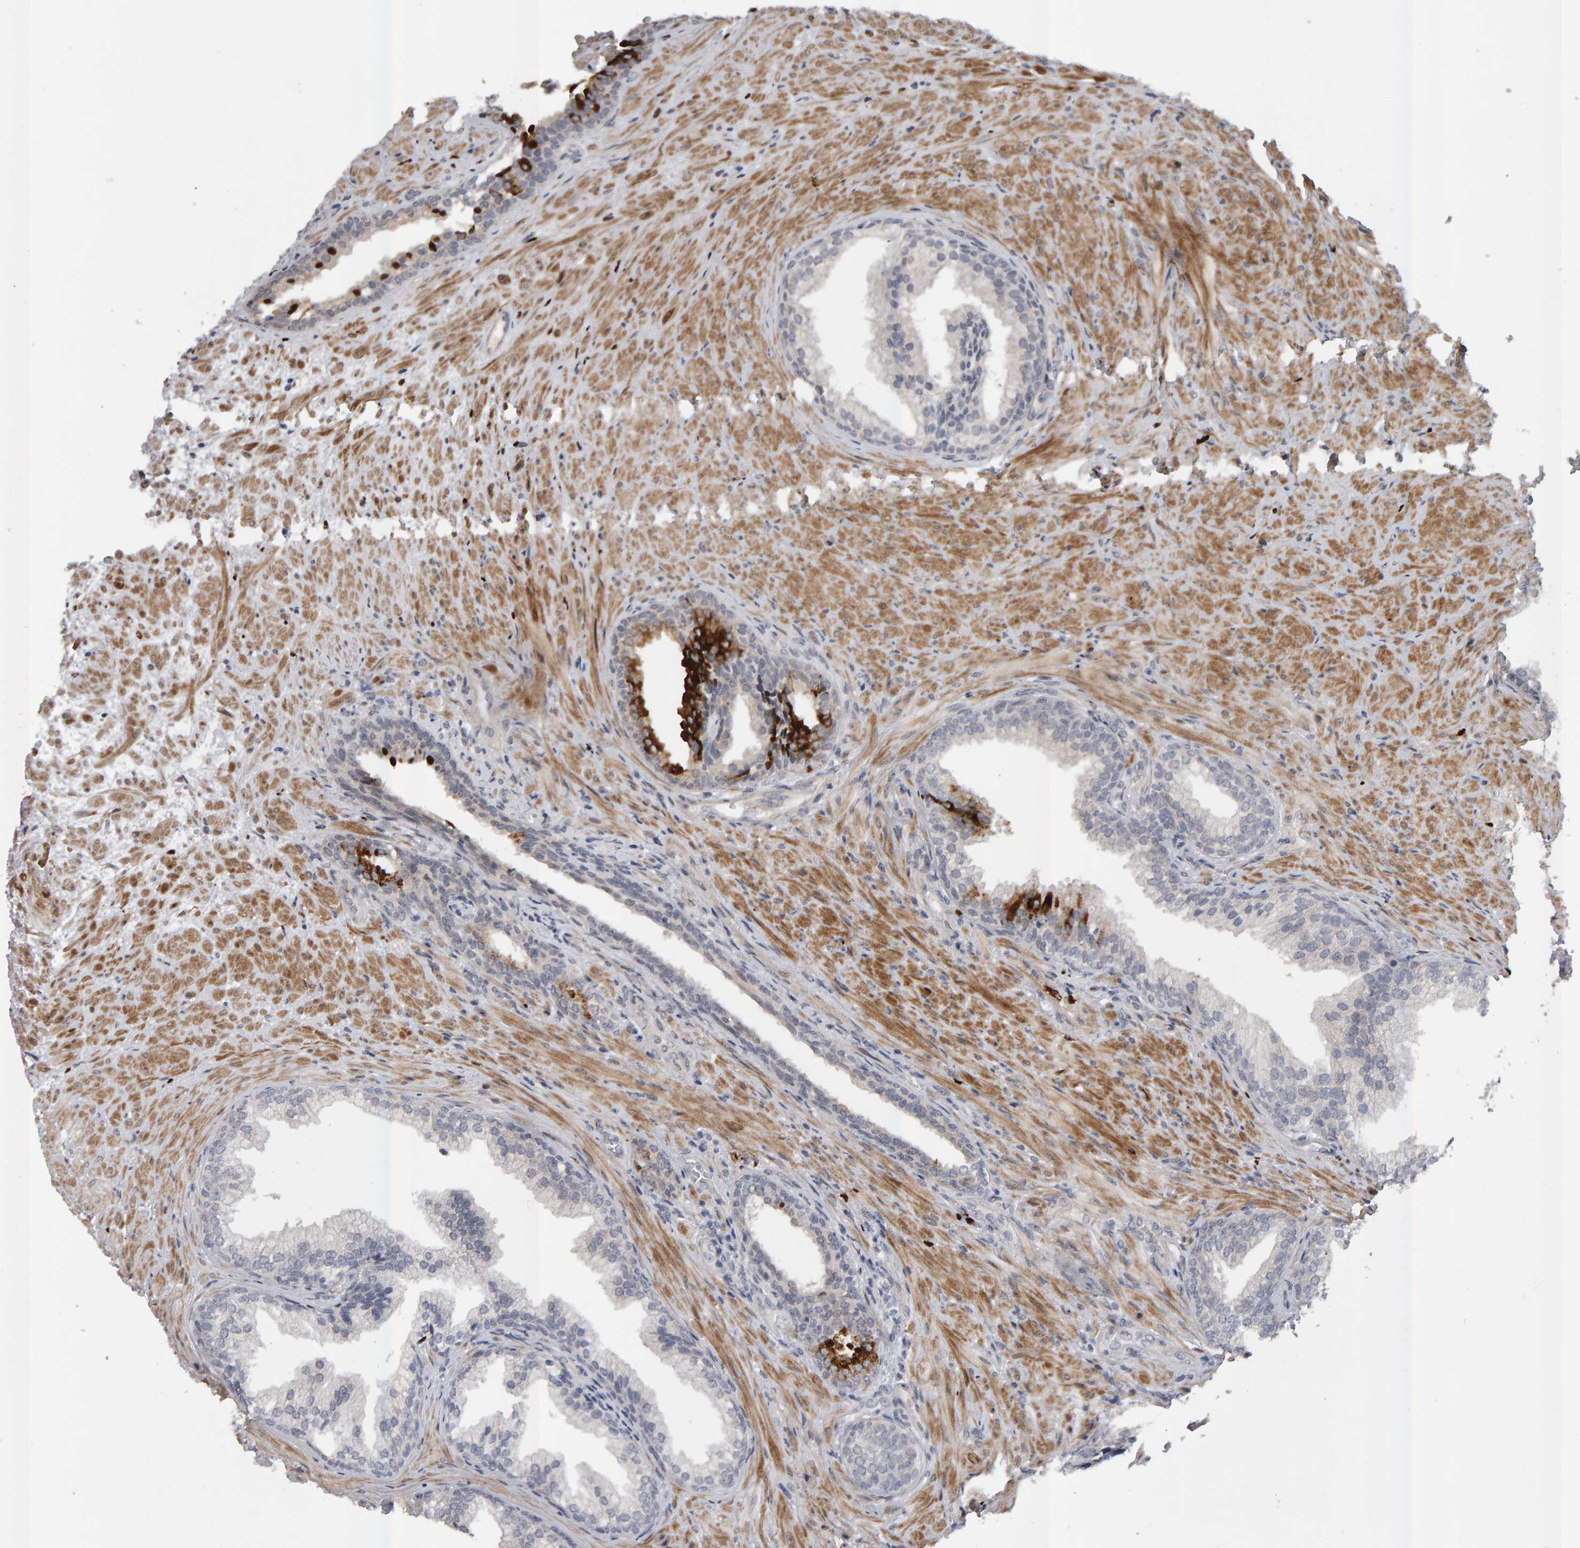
{"staining": {"intensity": "strong", "quantity": "<25%", "location": "cytoplasmic/membranous"}, "tissue": "prostate", "cell_type": "Glandular cells", "image_type": "normal", "snomed": [{"axis": "morphology", "description": "Normal tissue, NOS"}, {"axis": "topography", "description": "Prostate"}], "caption": "An image of prostate stained for a protein demonstrates strong cytoplasmic/membranous brown staining in glandular cells. Using DAB (brown) and hematoxylin (blue) stains, captured at high magnification using brightfield microscopy.", "gene": "IPO8", "patient": {"sex": "male", "age": 76}}